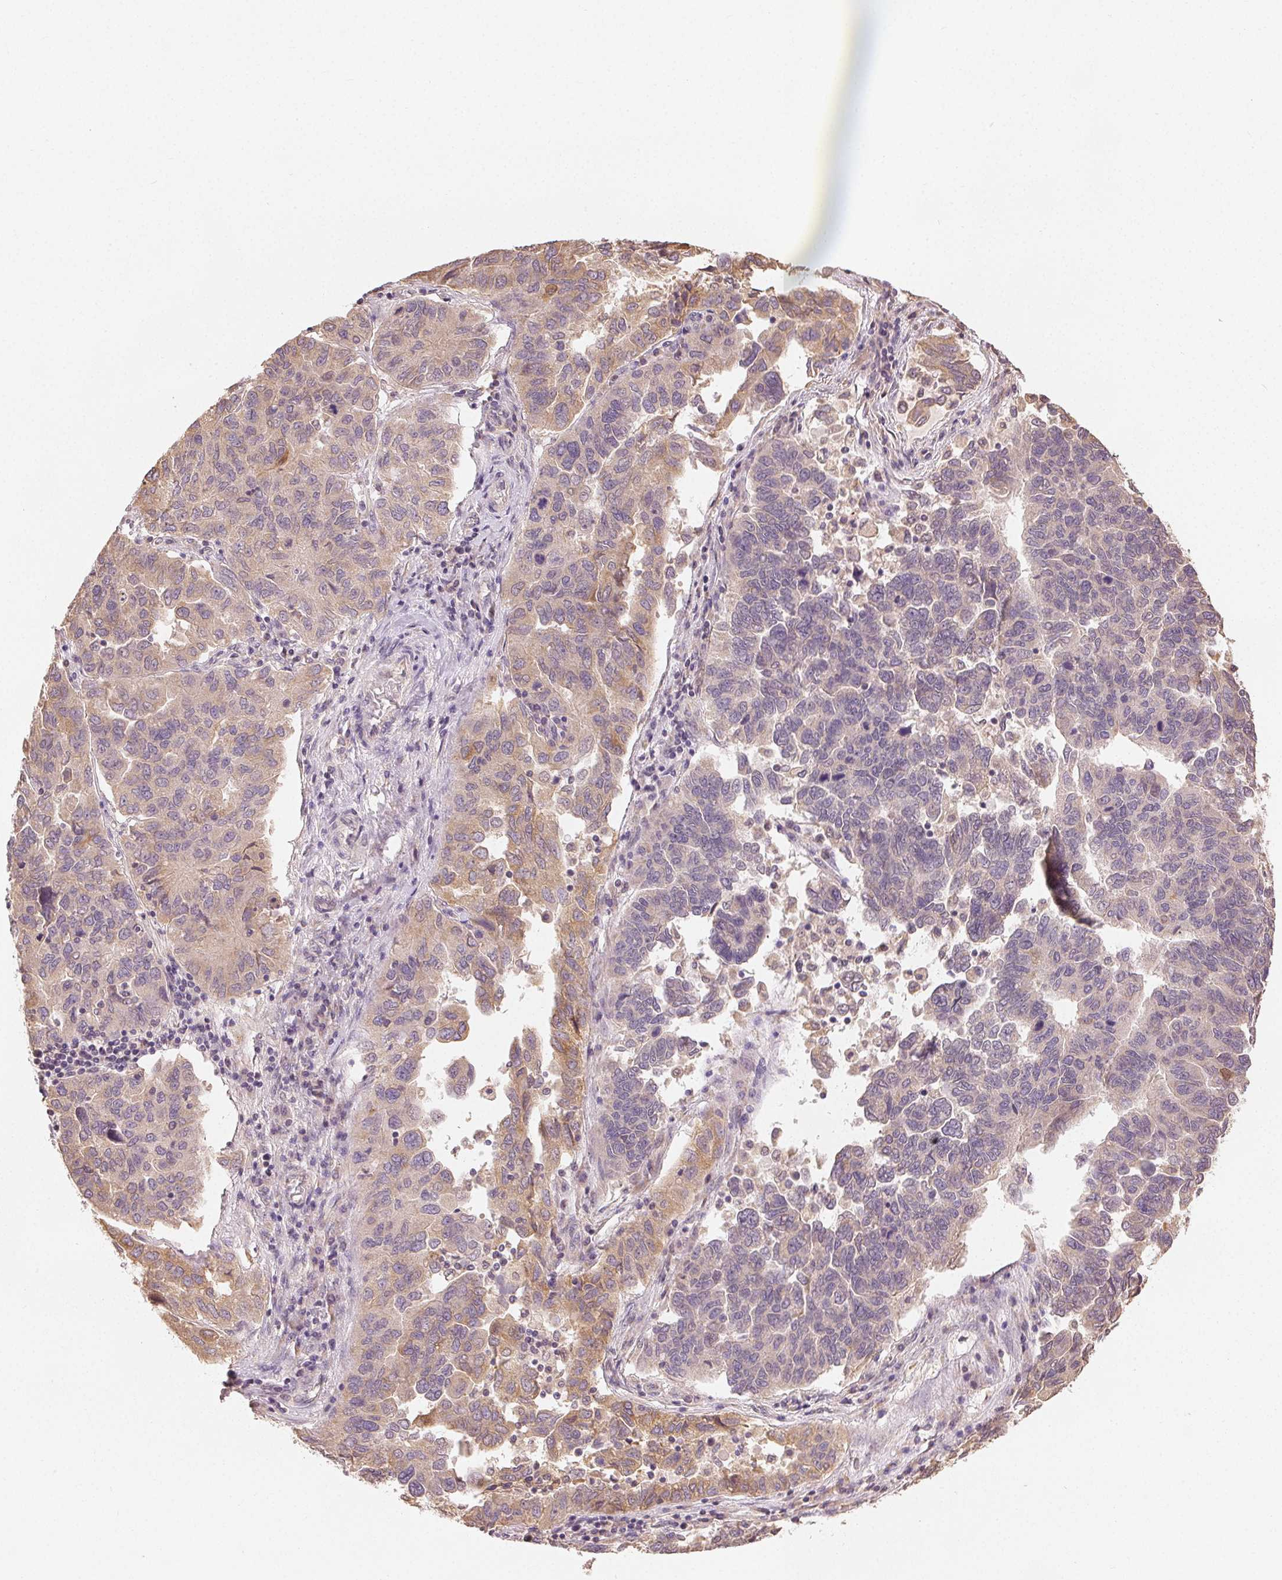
{"staining": {"intensity": "weak", "quantity": "<25%", "location": "cytoplasmic/membranous"}, "tissue": "ovarian cancer", "cell_type": "Tumor cells", "image_type": "cancer", "snomed": [{"axis": "morphology", "description": "Cystadenocarcinoma, serous, NOS"}, {"axis": "topography", "description": "Ovary"}], "caption": "Immunohistochemistry micrograph of neoplastic tissue: ovarian cancer (serous cystadenocarcinoma) stained with DAB (3,3'-diaminobenzidine) shows no significant protein positivity in tumor cells.", "gene": "SEZ6L2", "patient": {"sex": "female", "age": 64}}